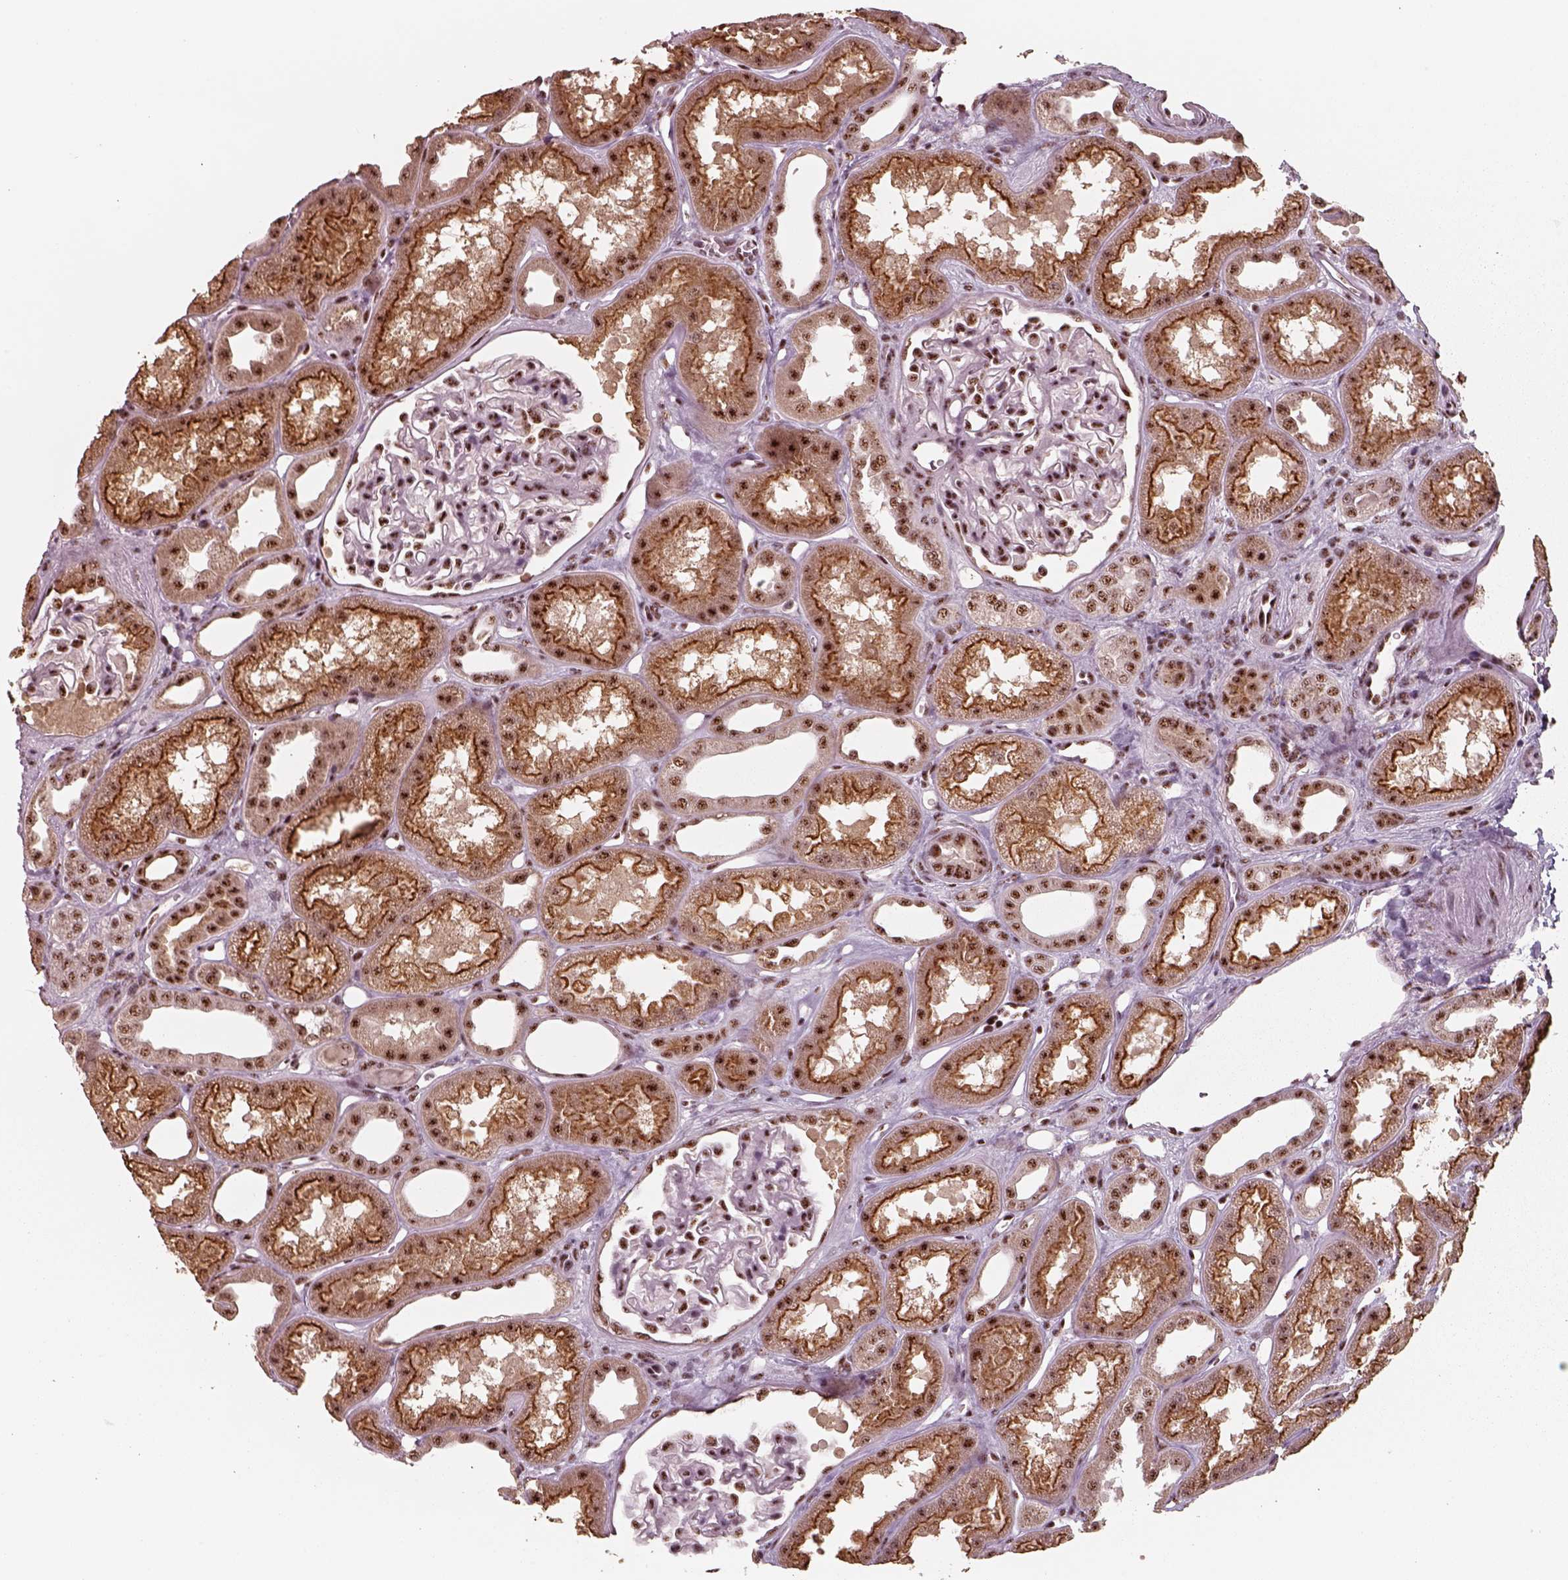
{"staining": {"intensity": "strong", "quantity": ">75%", "location": "nuclear"}, "tissue": "kidney", "cell_type": "Cells in glomeruli", "image_type": "normal", "snomed": [{"axis": "morphology", "description": "Normal tissue, NOS"}, {"axis": "topography", "description": "Kidney"}], "caption": "This photomicrograph demonstrates IHC staining of normal kidney, with high strong nuclear positivity in about >75% of cells in glomeruli.", "gene": "ATXN7L3", "patient": {"sex": "male", "age": 61}}